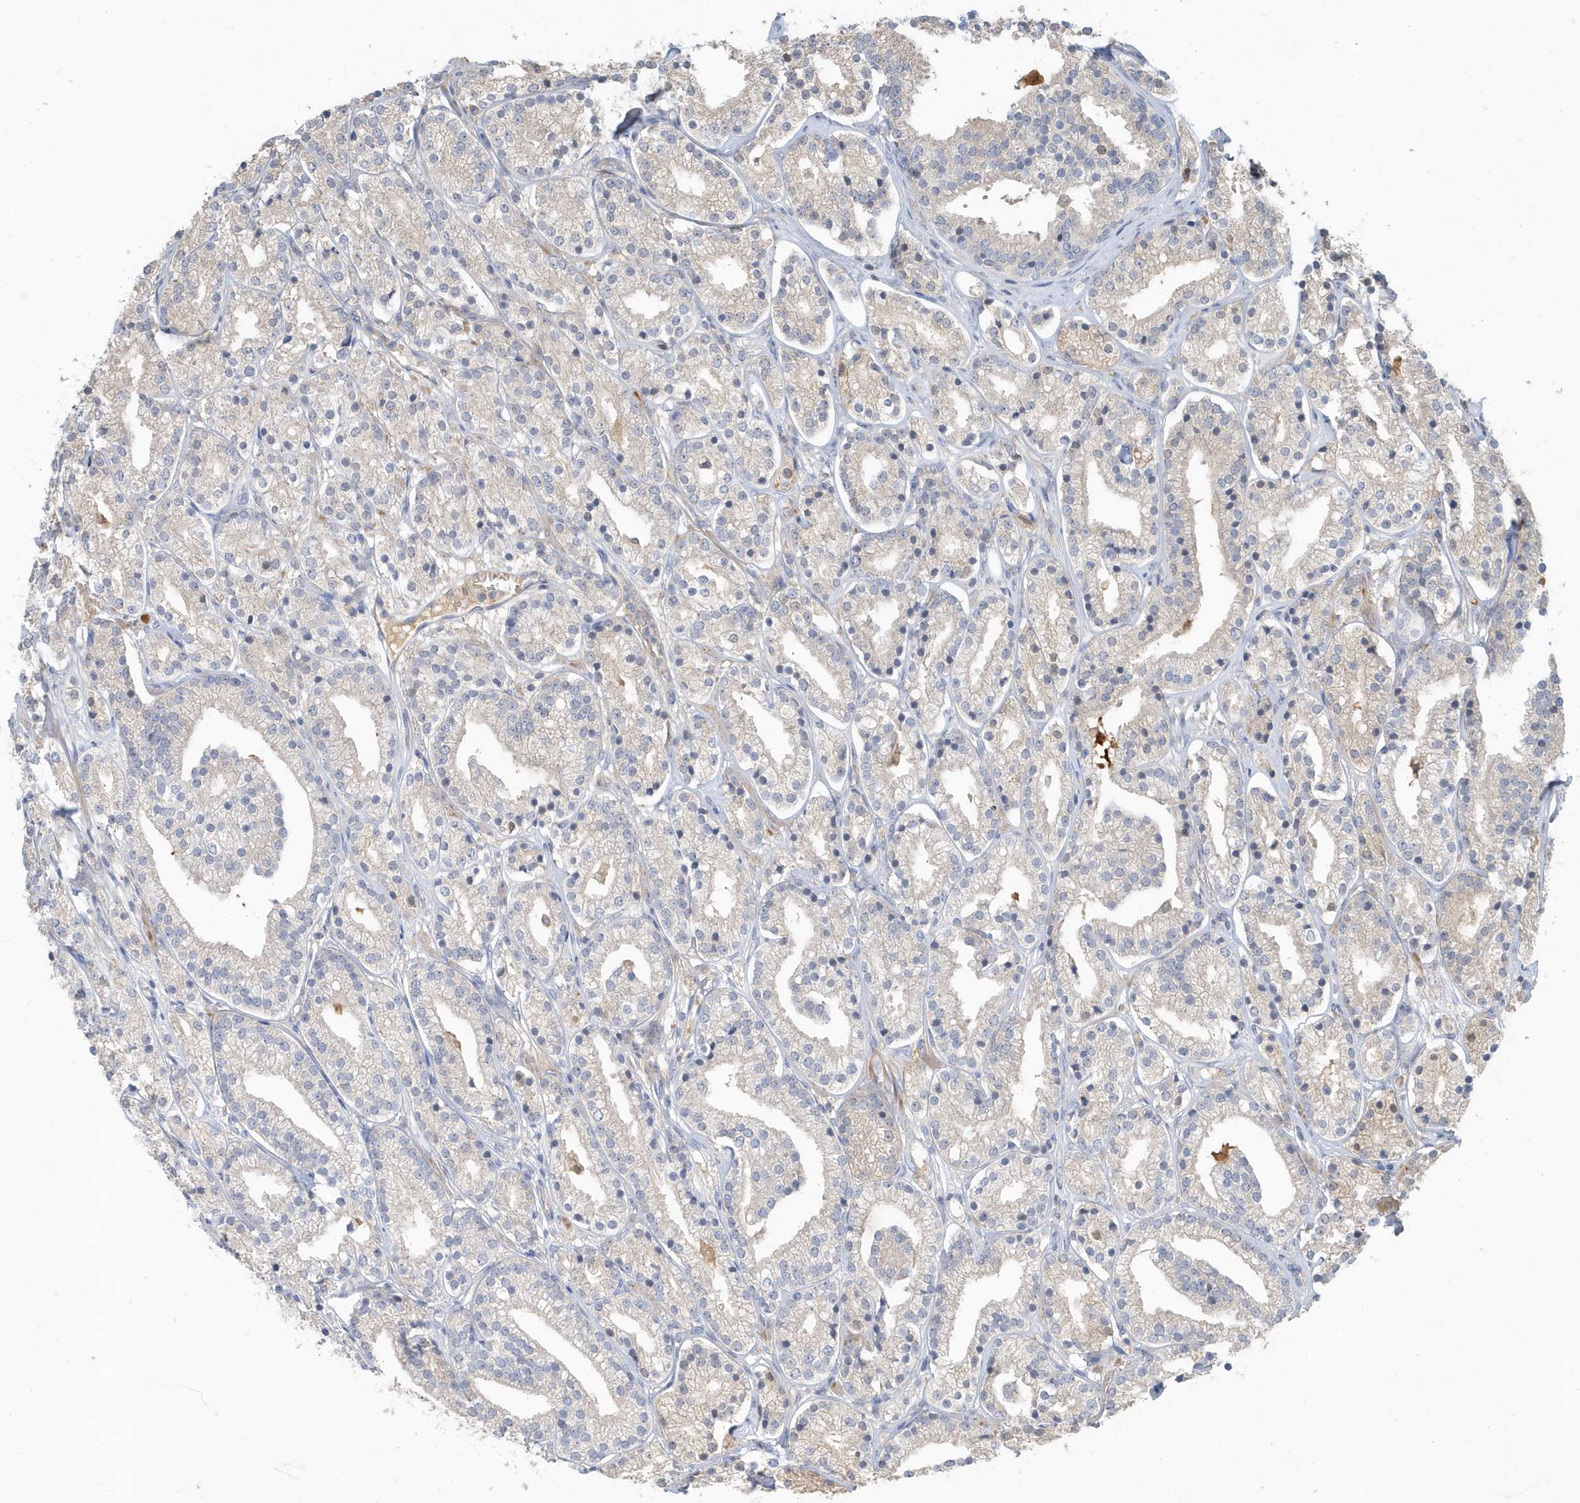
{"staining": {"intensity": "negative", "quantity": "none", "location": "none"}, "tissue": "prostate cancer", "cell_type": "Tumor cells", "image_type": "cancer", "snomed": [{"axis": "morphology", "description": "Adenocarcinoma, High grade"}, {"axis": "topography", "description": "Prostate"}], "caption": "The image demonstrates no staining of tumor cells in prostate high-grade adenocarcinoma.", "gene": "USP53", "patient": {"sex": "male", "age": 69}}